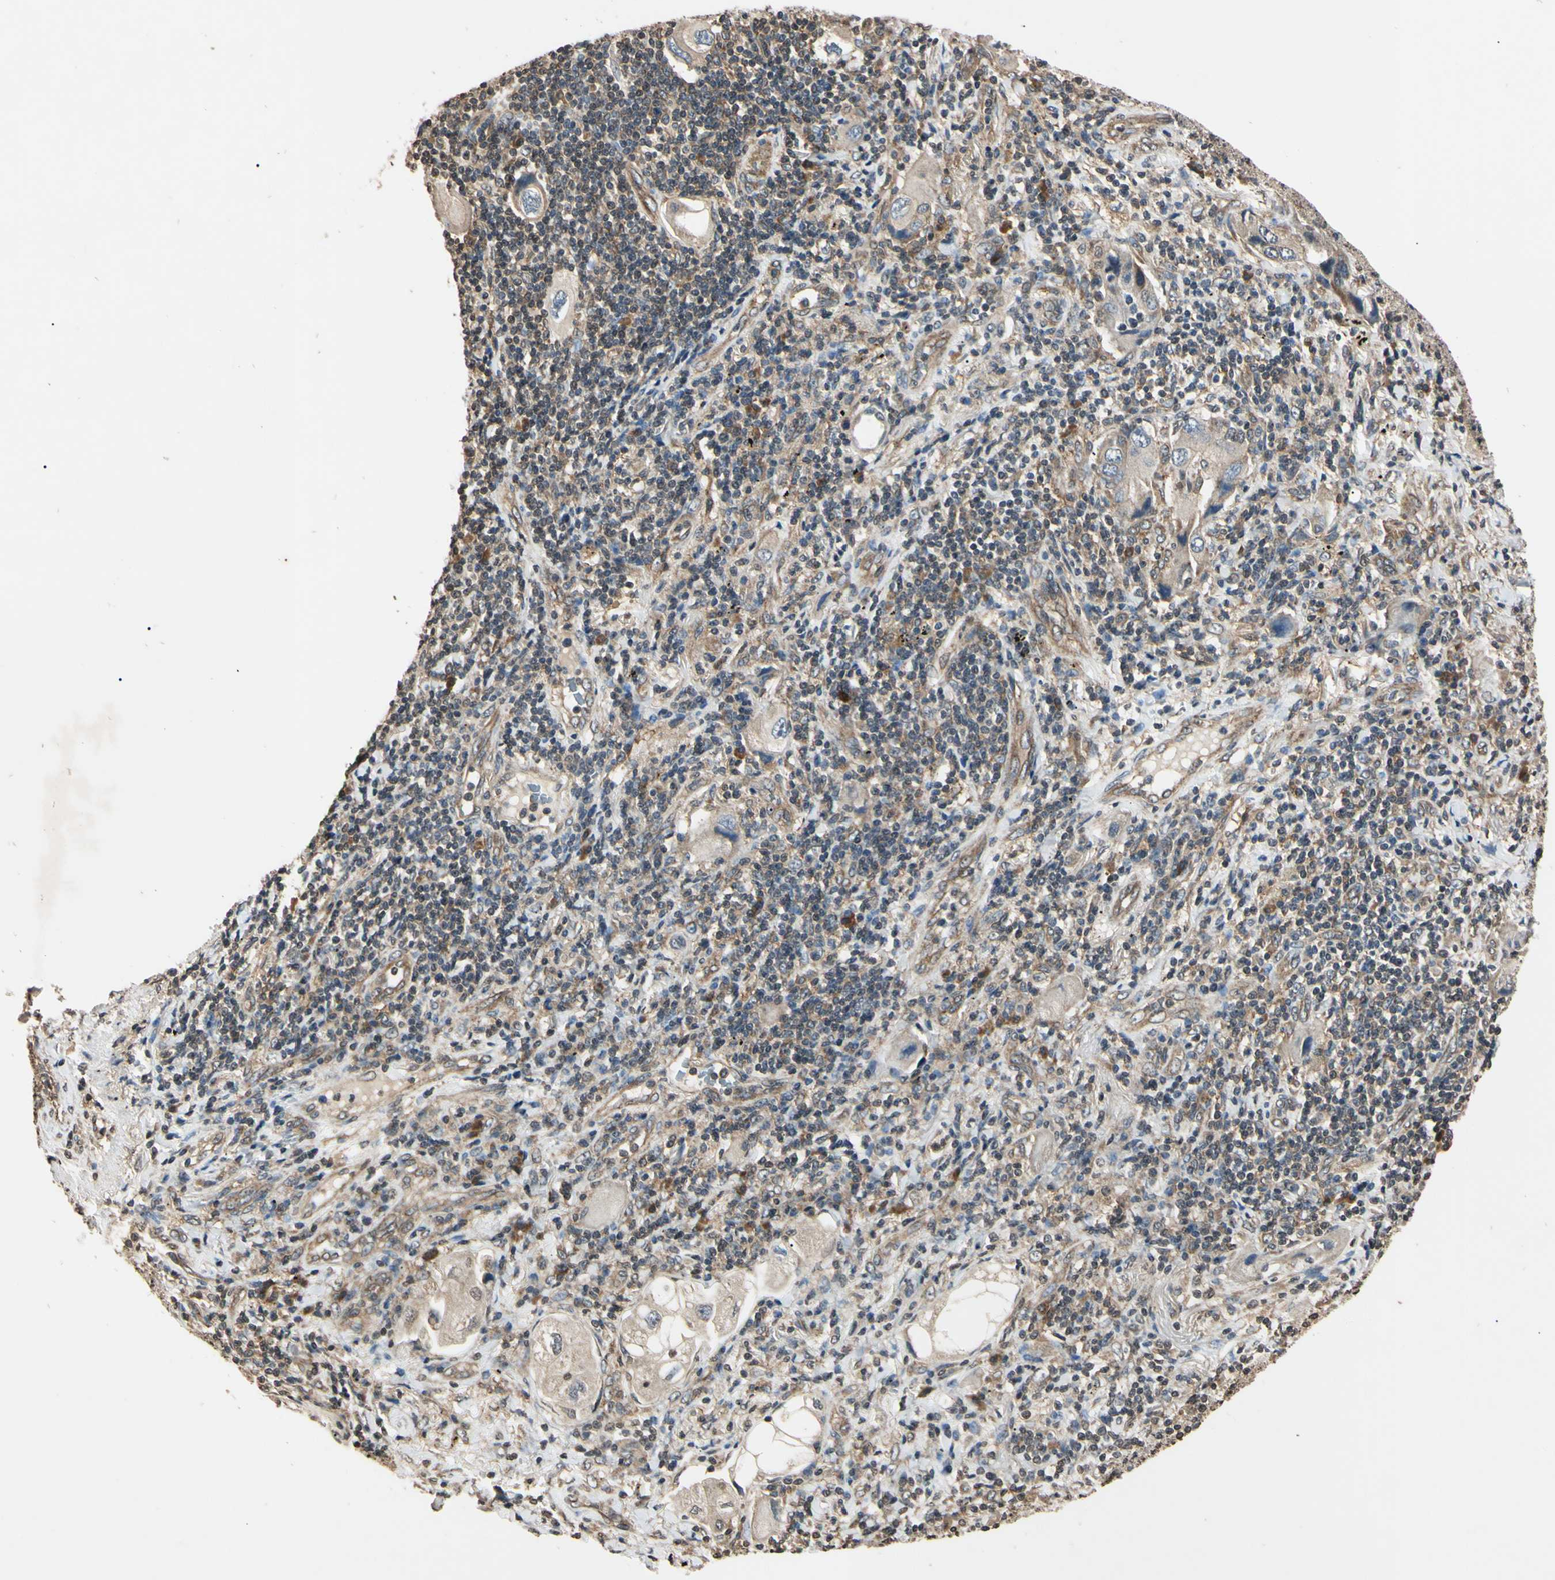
{"staining": {"intensity": "weak", "quantity": "25%-75%", "location": "cytoplasmic/membranous"}, "tissue": "lung cancer", "cell_type": "Tumor cells", "image_type": "cancer", "snomed": [{"axis": "morphology", "description": "Adenocarcinoma, NOS"}, {"axis": "topography", "description": "Lung"}], "caption": "Weak cytoplasmic/membranous positivity is present in about 25%-75% of tumor cells in lung cancer (adenocarcinoma).", "gene": "EPN1", "patient": {"sex": "female", "age": 65}}